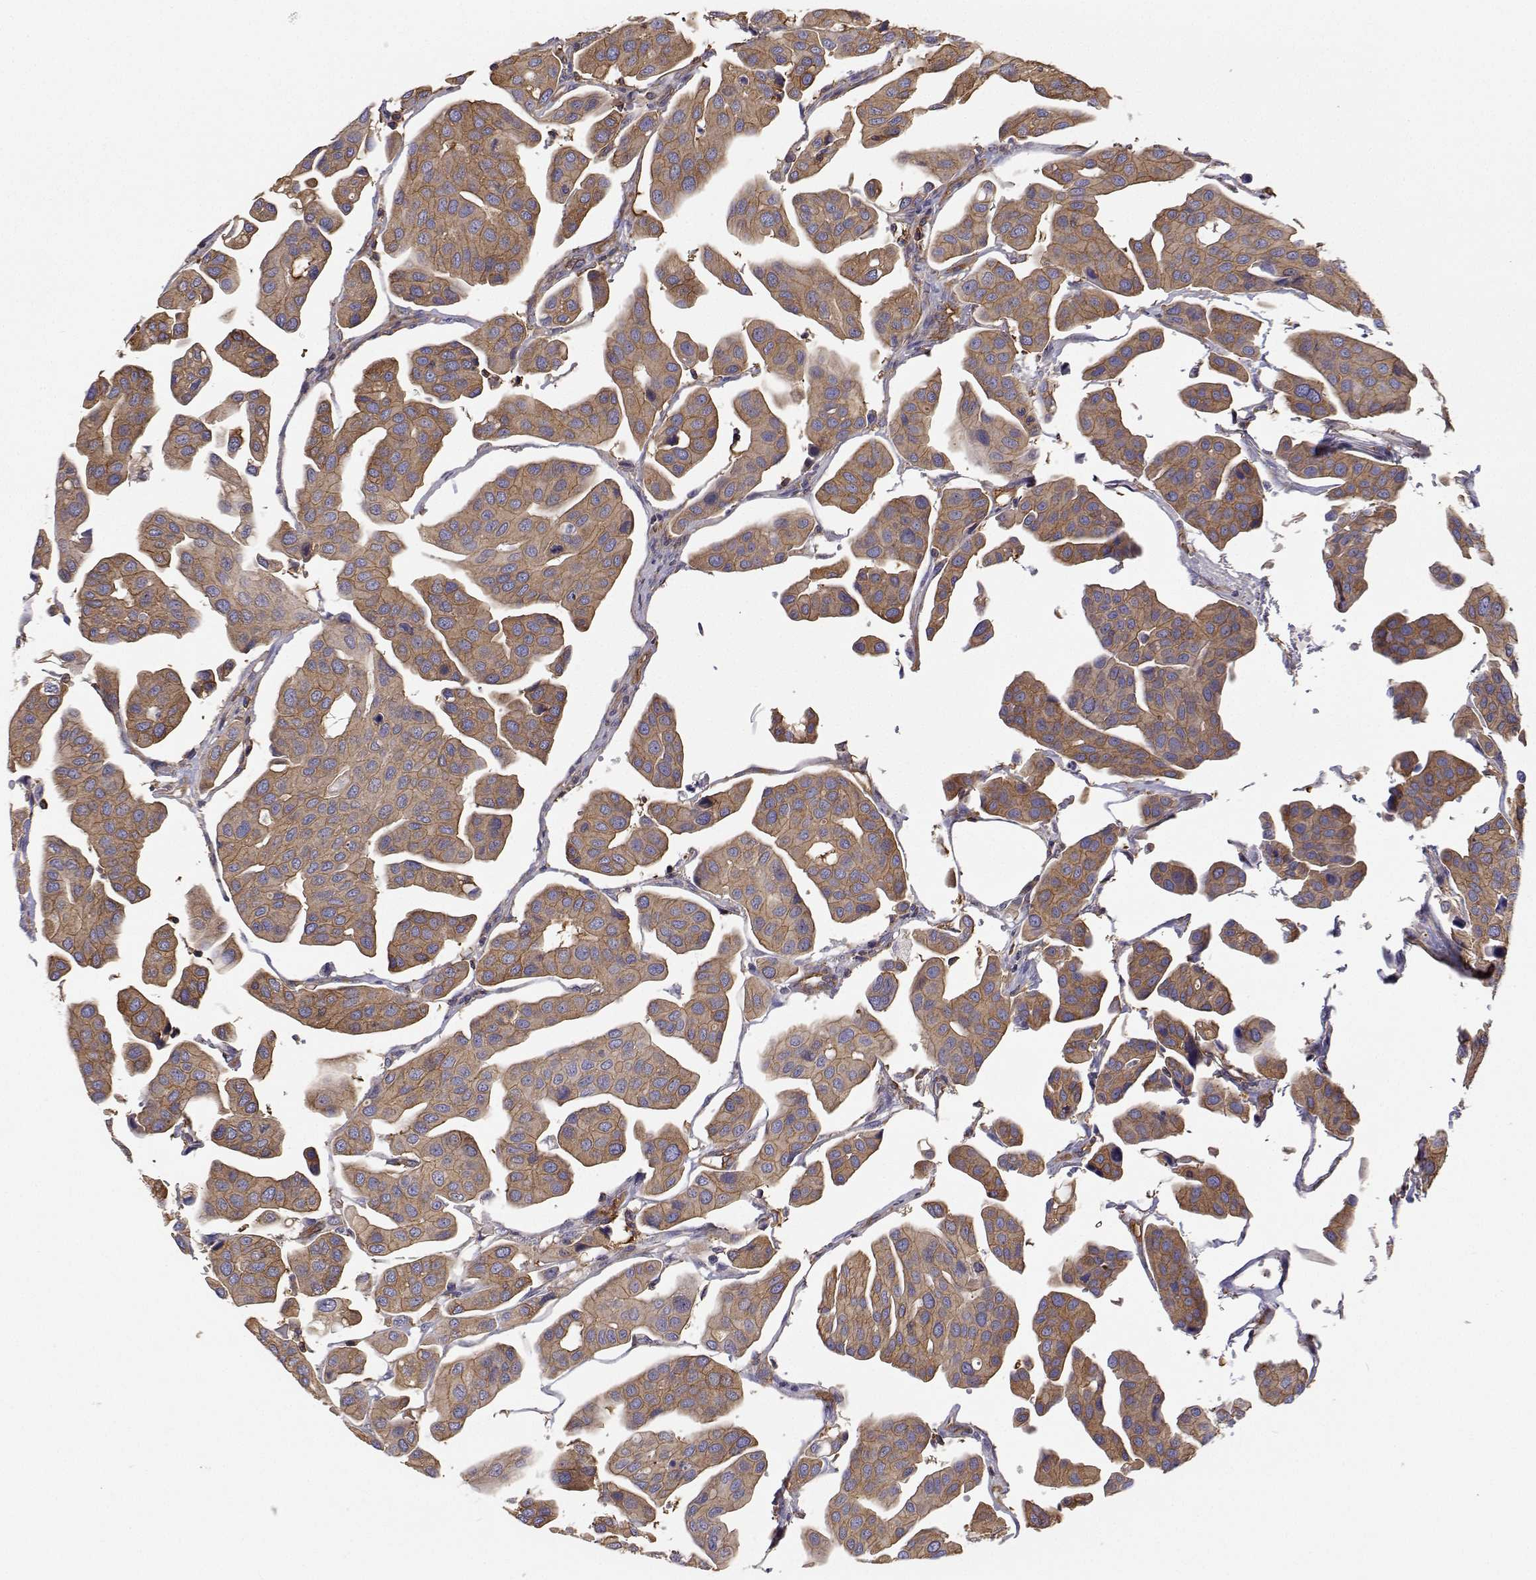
{"staining": {"intensity": "moderate", "quantity": ">75%", "location": "cytoplasmic/membranous"}, "tissue": "renal cancer", "cell_type": "Tumor cells", "image_type": "cancer", "snomed": [{"axis": "morphology", "description": "Adenocarcinoma, NOS"}, {"axis": "topography", "description": "Urinary bladder"}], "caption": "Human renal cancer stained with a protein marker exhibits moderate staining in tumor cells.", "gene": "MYH9", "patient": {"sex": "male", "age": 61}}